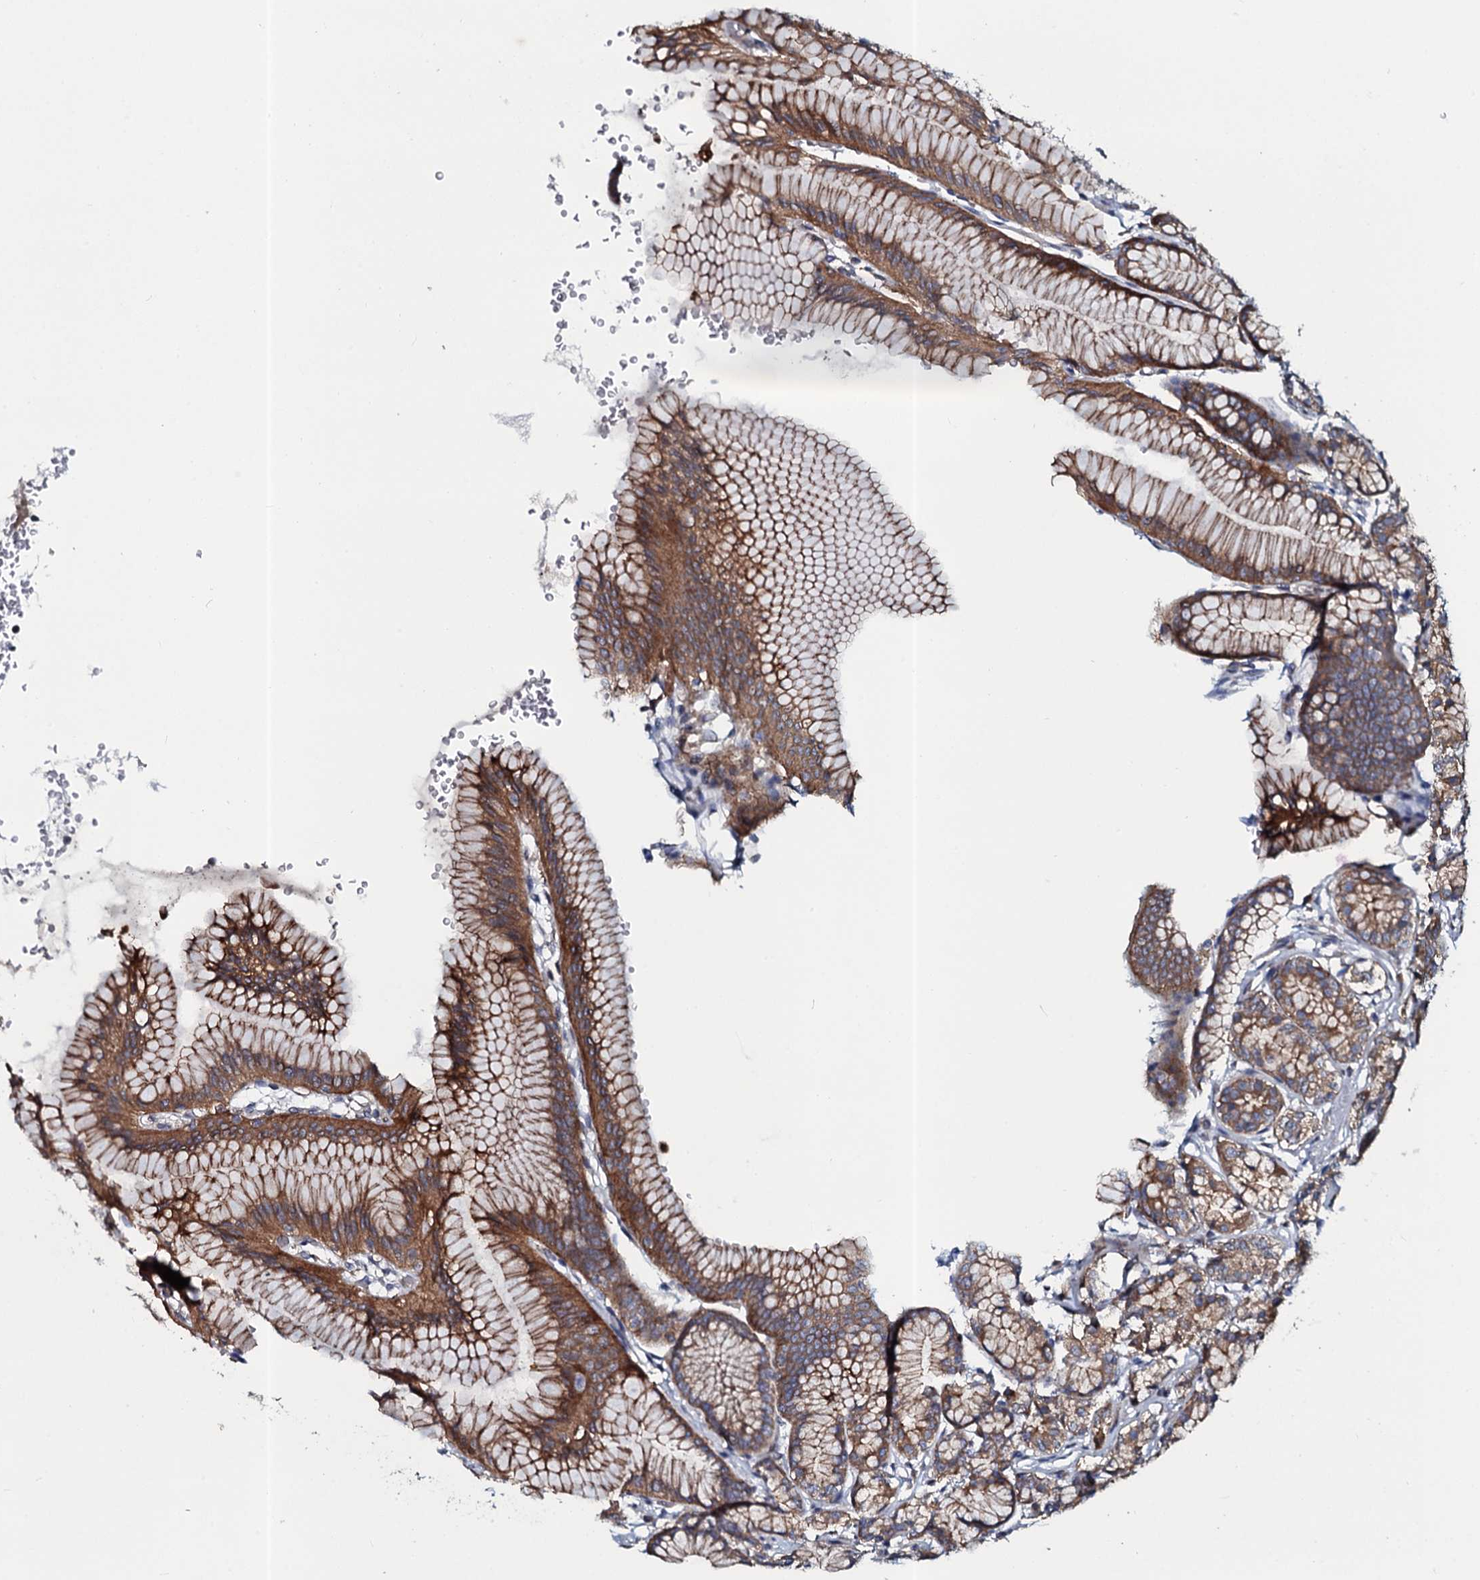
{"staining": {"intensity": "moderate", "quantity": ">75%", "location": "cytoplasmic/membranous"}, "tissue": "stomach", "cell_type": "Glandular cells", "image_type": "normal", "snomed": [{"axis": "morphology", "description": "Normal tissue, NOS"}, {"axis": "morphology", "description": "Adenocarcinoma, NOS"}, {"axis": "morphology", "description": "Adenocarcinoma, High grade"}, {"axis": "topography", "description": "Stomach, upper"}, {"axis": "topography", "description": "Stomach"}], "caption": "DAB (3,3'-diaminobenzidine) immunohistochemical staining of normal human stomach shows moderate cytoplasmic/membranous protein staining in approximately >75% of glandular cells.", "gene": "TMEM151A", "patient": {"sex": "female", "age": 65}}